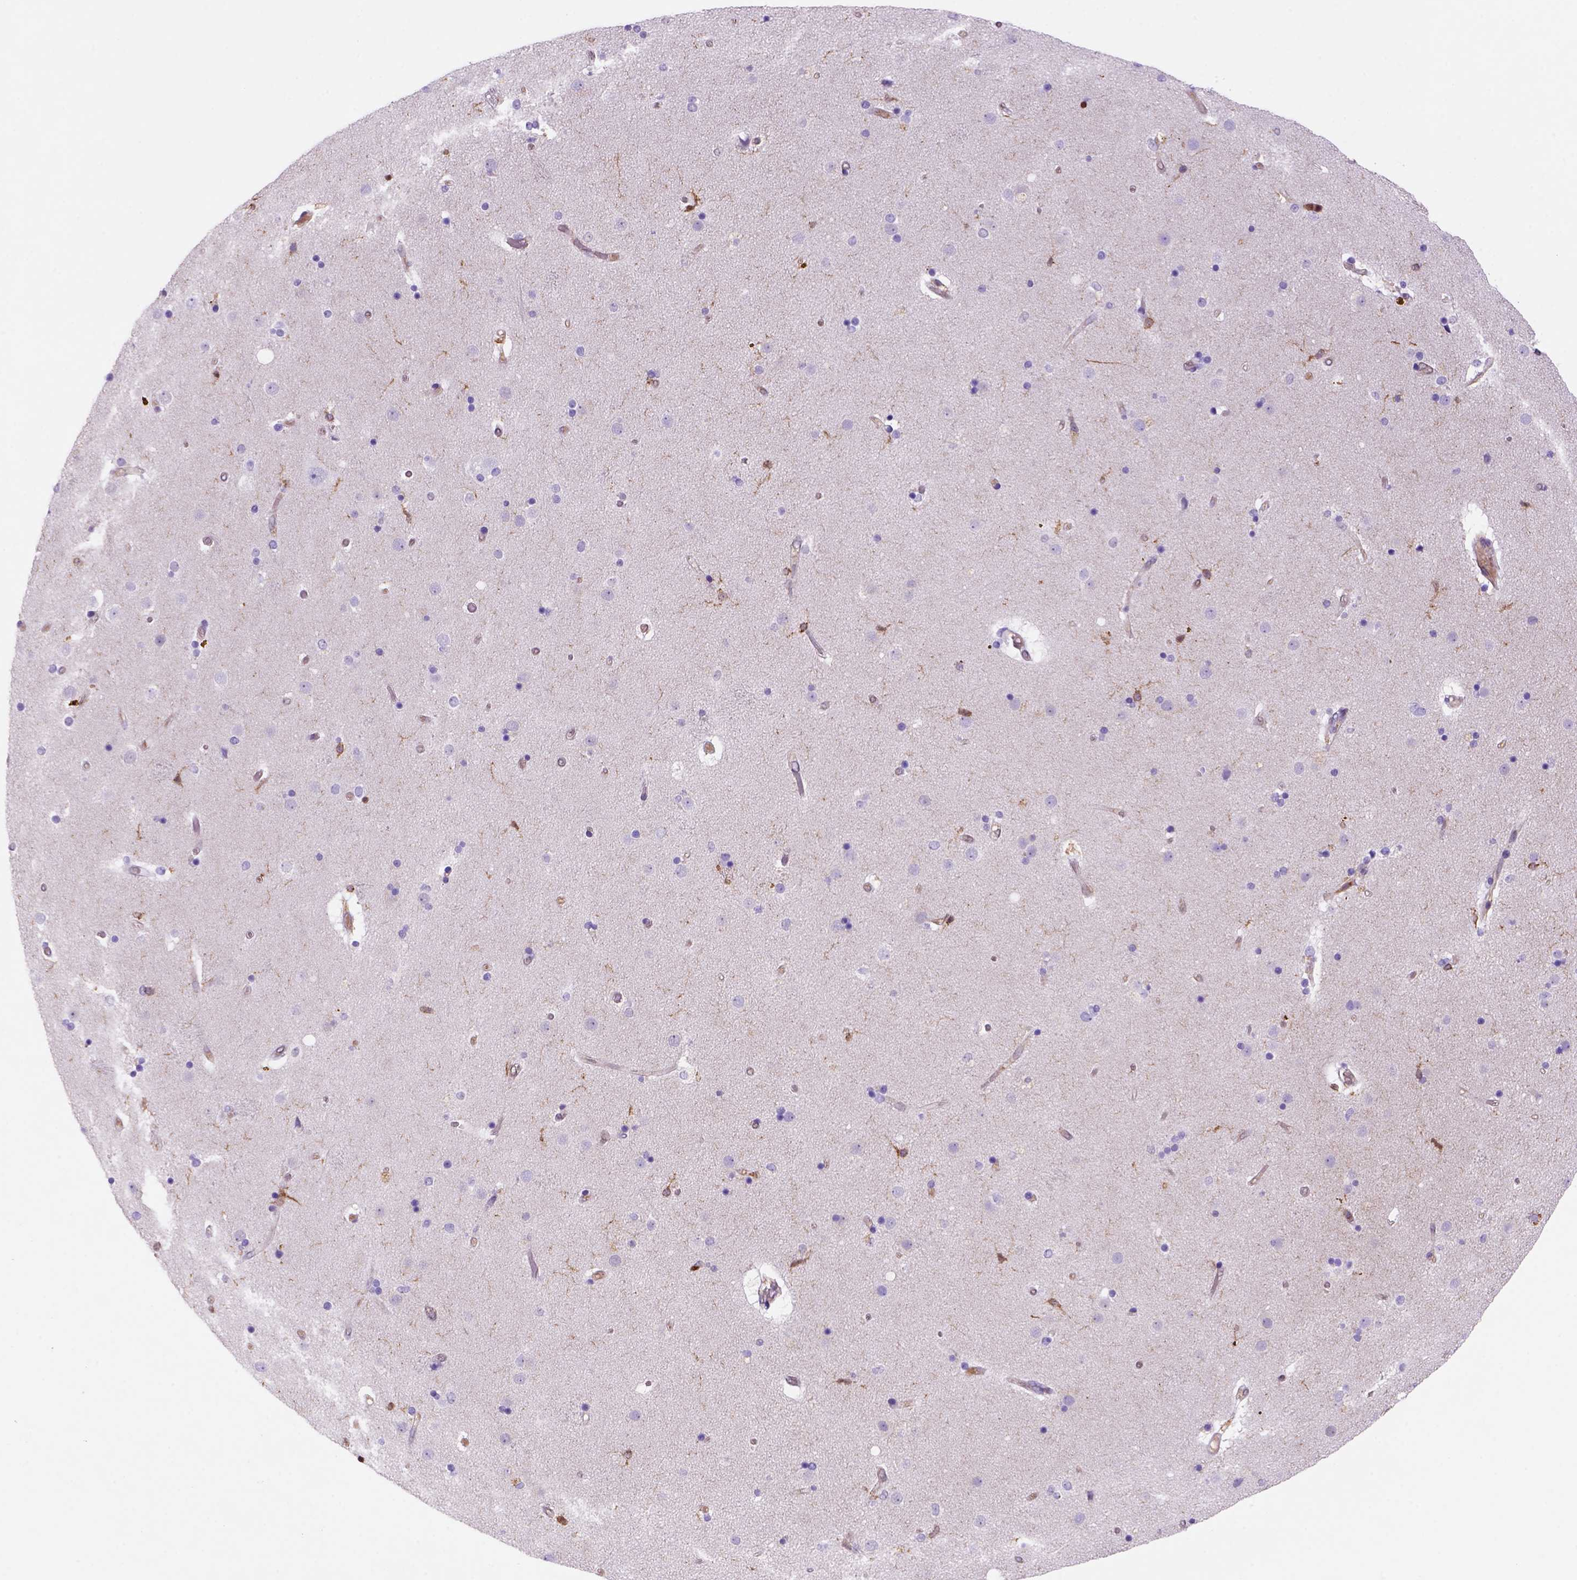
{"staining": {"intensity": "strong", "quantity": "<25%", "location": "cytoplasmic/membranous"}, "tissue": "caudate", "cell_type": "Glial cells", "image_type": "normal", "snomed": [{"axis": "morphology", "description": "Normal tissue, NOS"}, {"axis": "topography", "description": "Lateral ventricle wall"}], "caption": "Caudate was stained to show a protein in brown. There is medium levels of strong cytoplasmic/membranous expression in about <25% of glial cells. (Brightfield microscopy of DAB IHC at high magnification).", "gene": "INPP5D", "patient": {"sex": "female", "age": 71}}